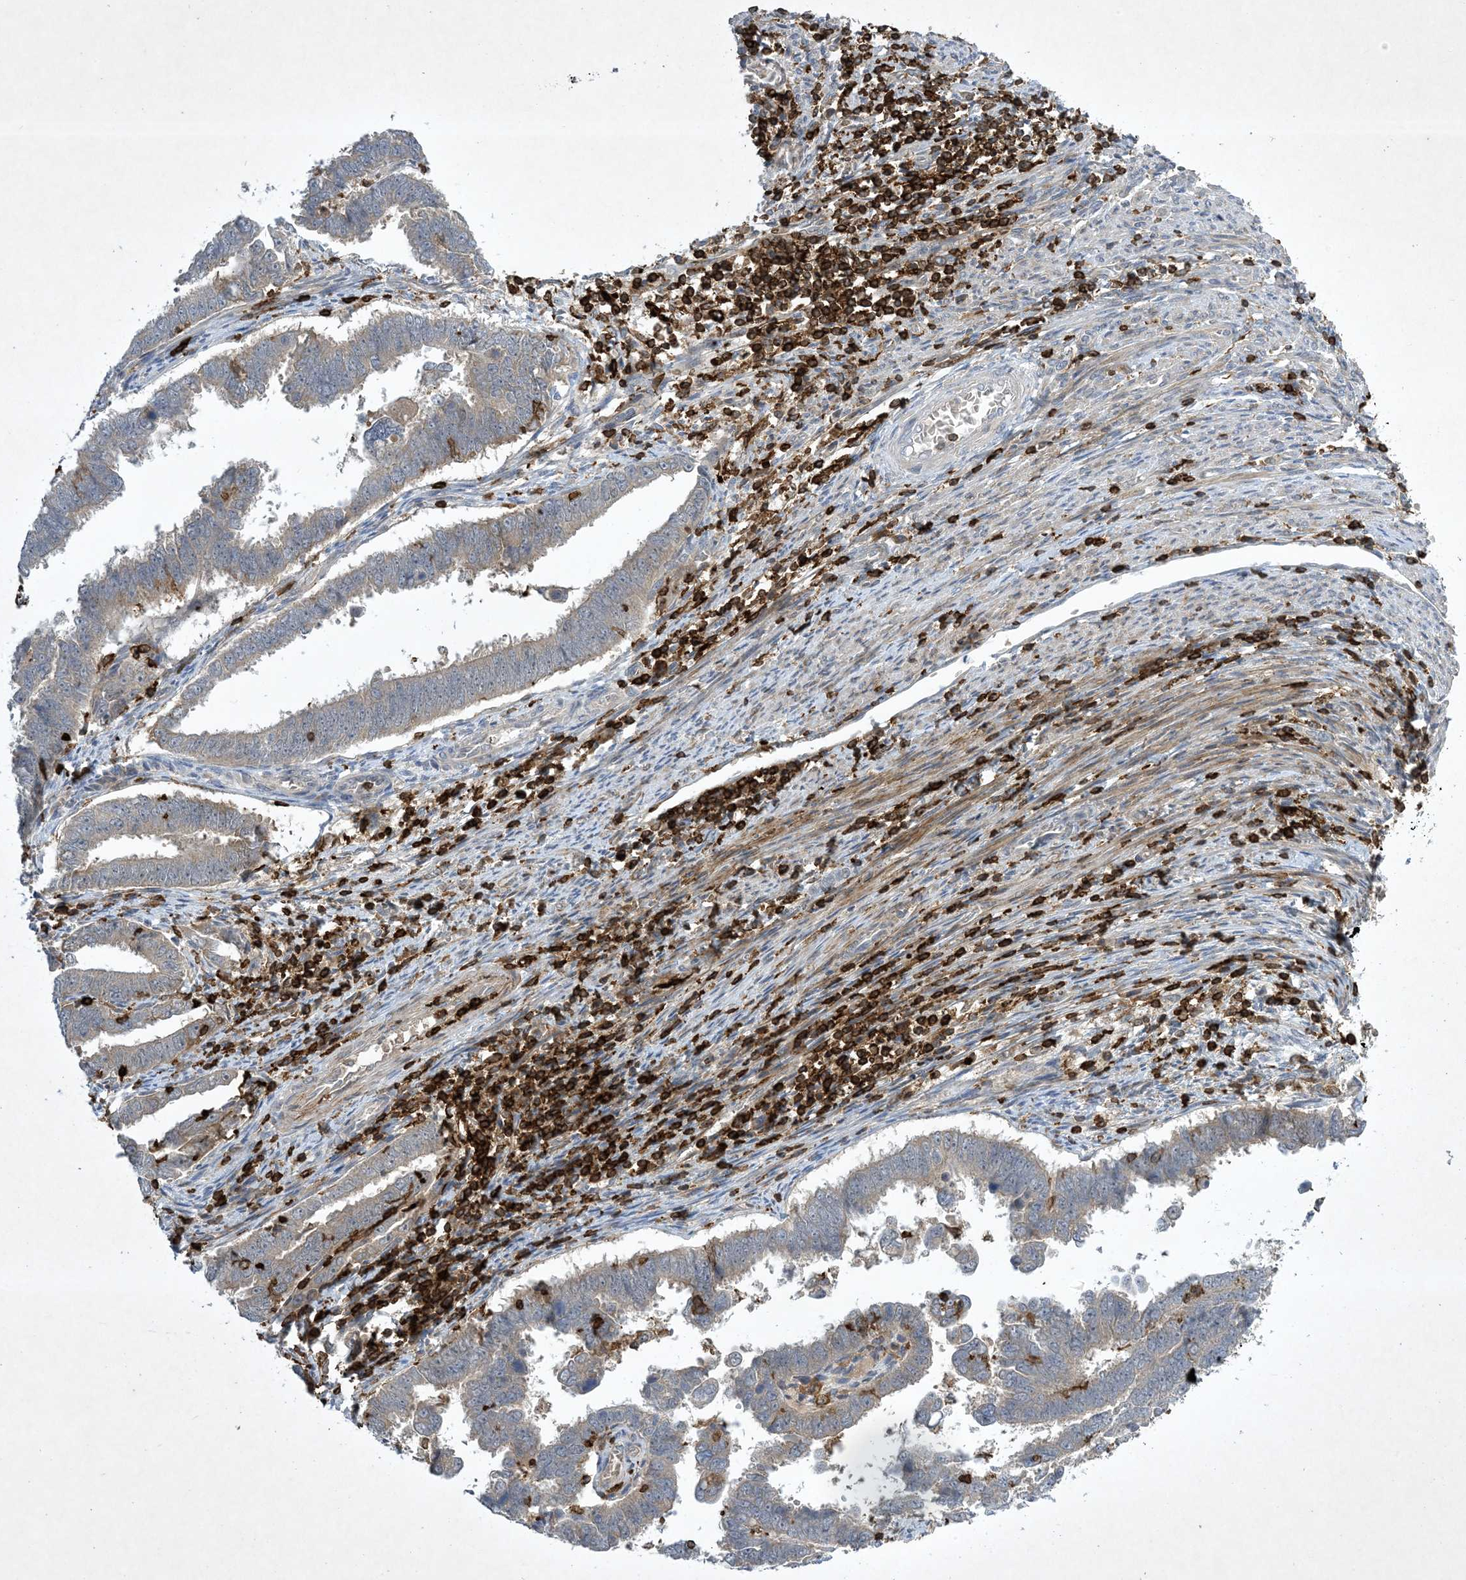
{"staining": {"intensity": "weak", "quantity": "<25%", "location": "cytoplasmic/membranous"}, "tissue": "endometrial cancer", "cell_type": "Tumor cells", "image_type": "cancer", "snomed": [{"axis": "morphology", "description": "Adenocarcinoma, NOS"}, {"axis": "topography", "description": "Endometrium"}], "caption": "DAB (3,3'-diaminobenzidine) immunohistochemical staining of human endometrial cancer exhibits no significant expression in tumor cells.", "gene": "AK9", "patient": {"sex": "female", "age": 75}}